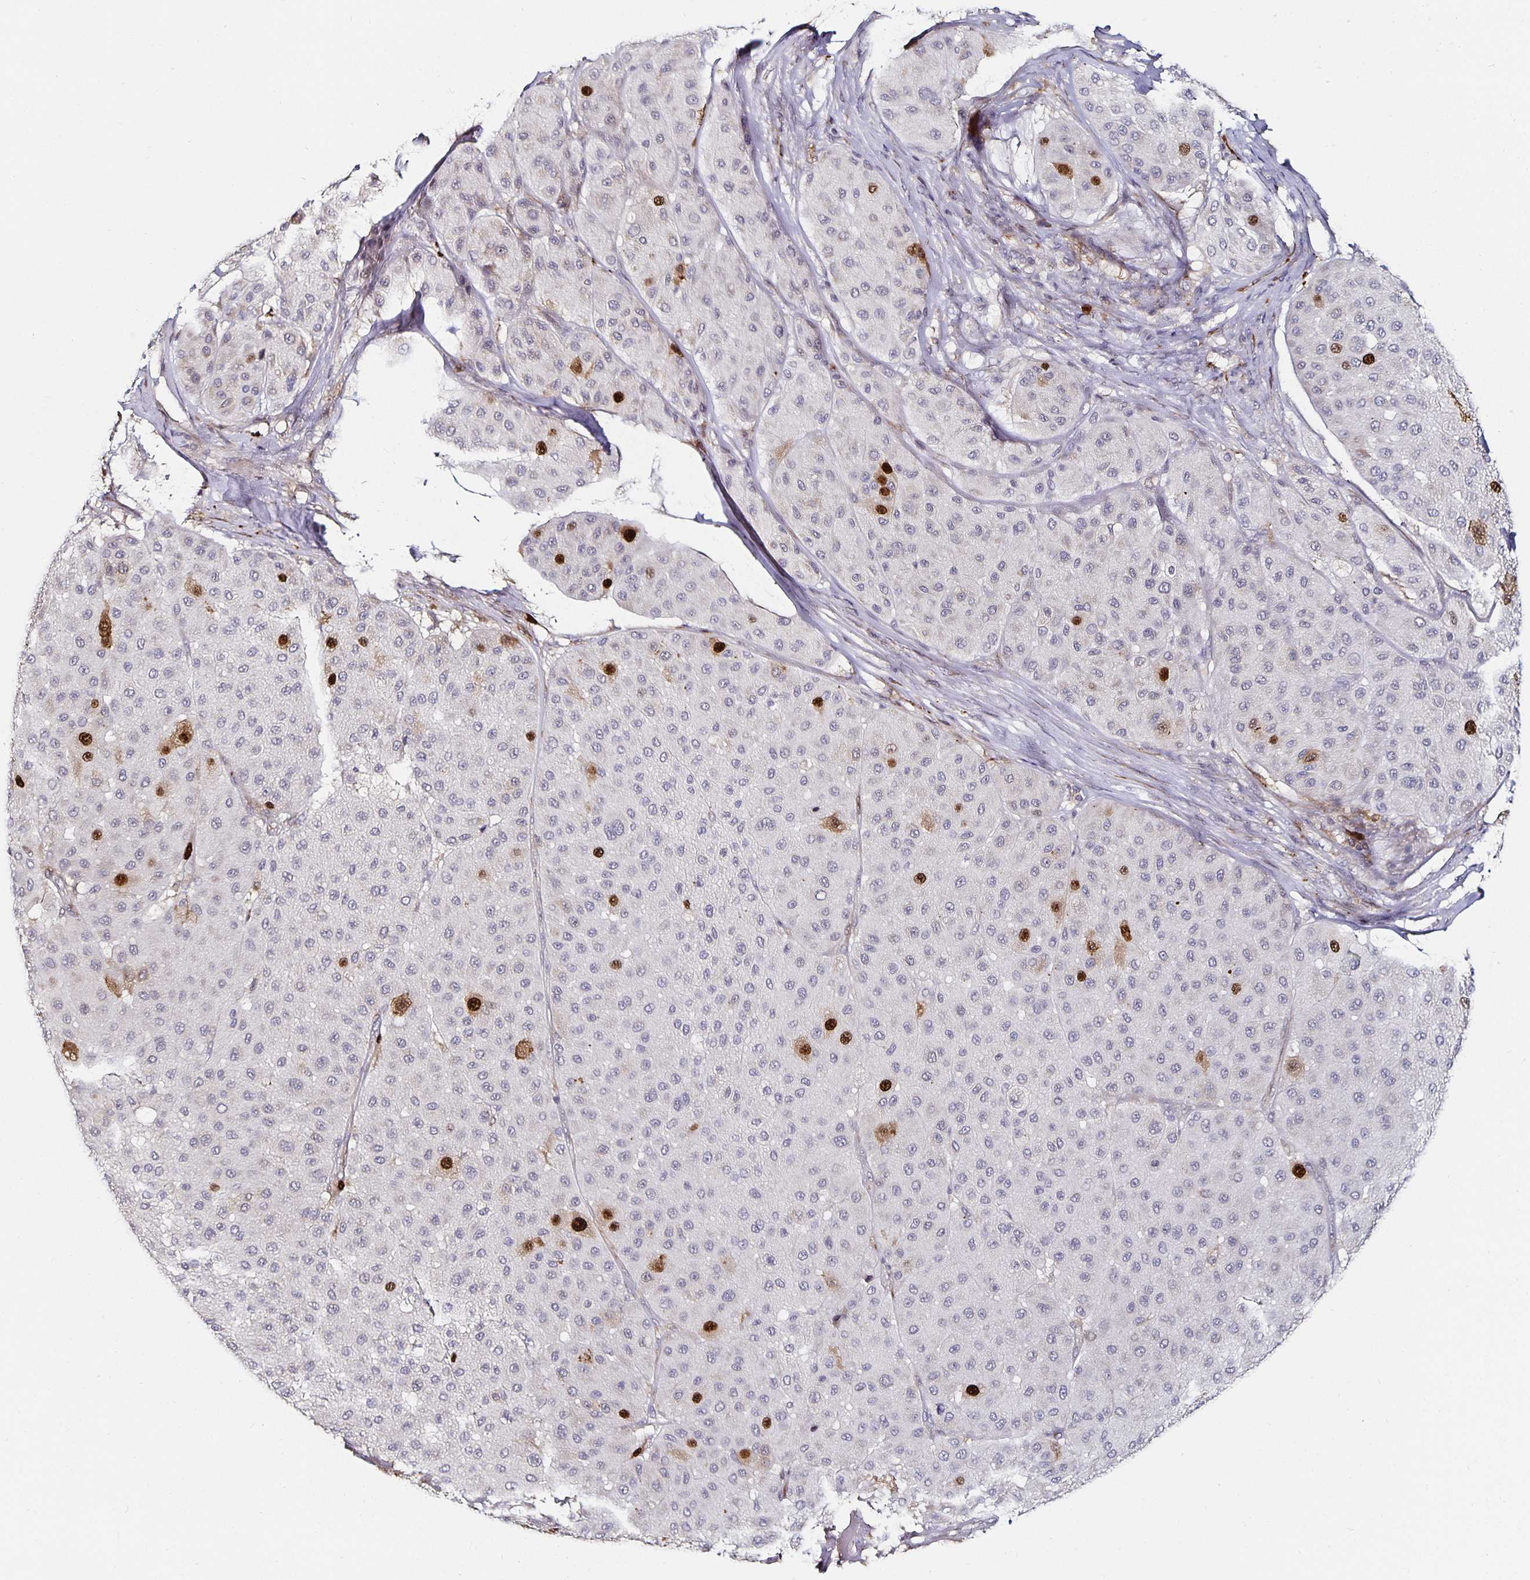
{"staining": {"intensity": "strong", "quantity": "<25%", "location": "nuclear"}, "tissue": "melanoma", "cell_type": "Tumor cells", "image_type": "cancer", "snomed": [{"axis": "morphology", "description": "Malignant melanoma, Metastatic site"}, {"axis": "topography", "description": "Smooth muscle"}], "caption": "Protein staining by immunohistochemistry displays strong nuclear positivity in approximately <25% of tumor cells in malignant melanoma (metastatic site).", "gene": "ANLN", "patient": {"sex": "male", "age": 41}}